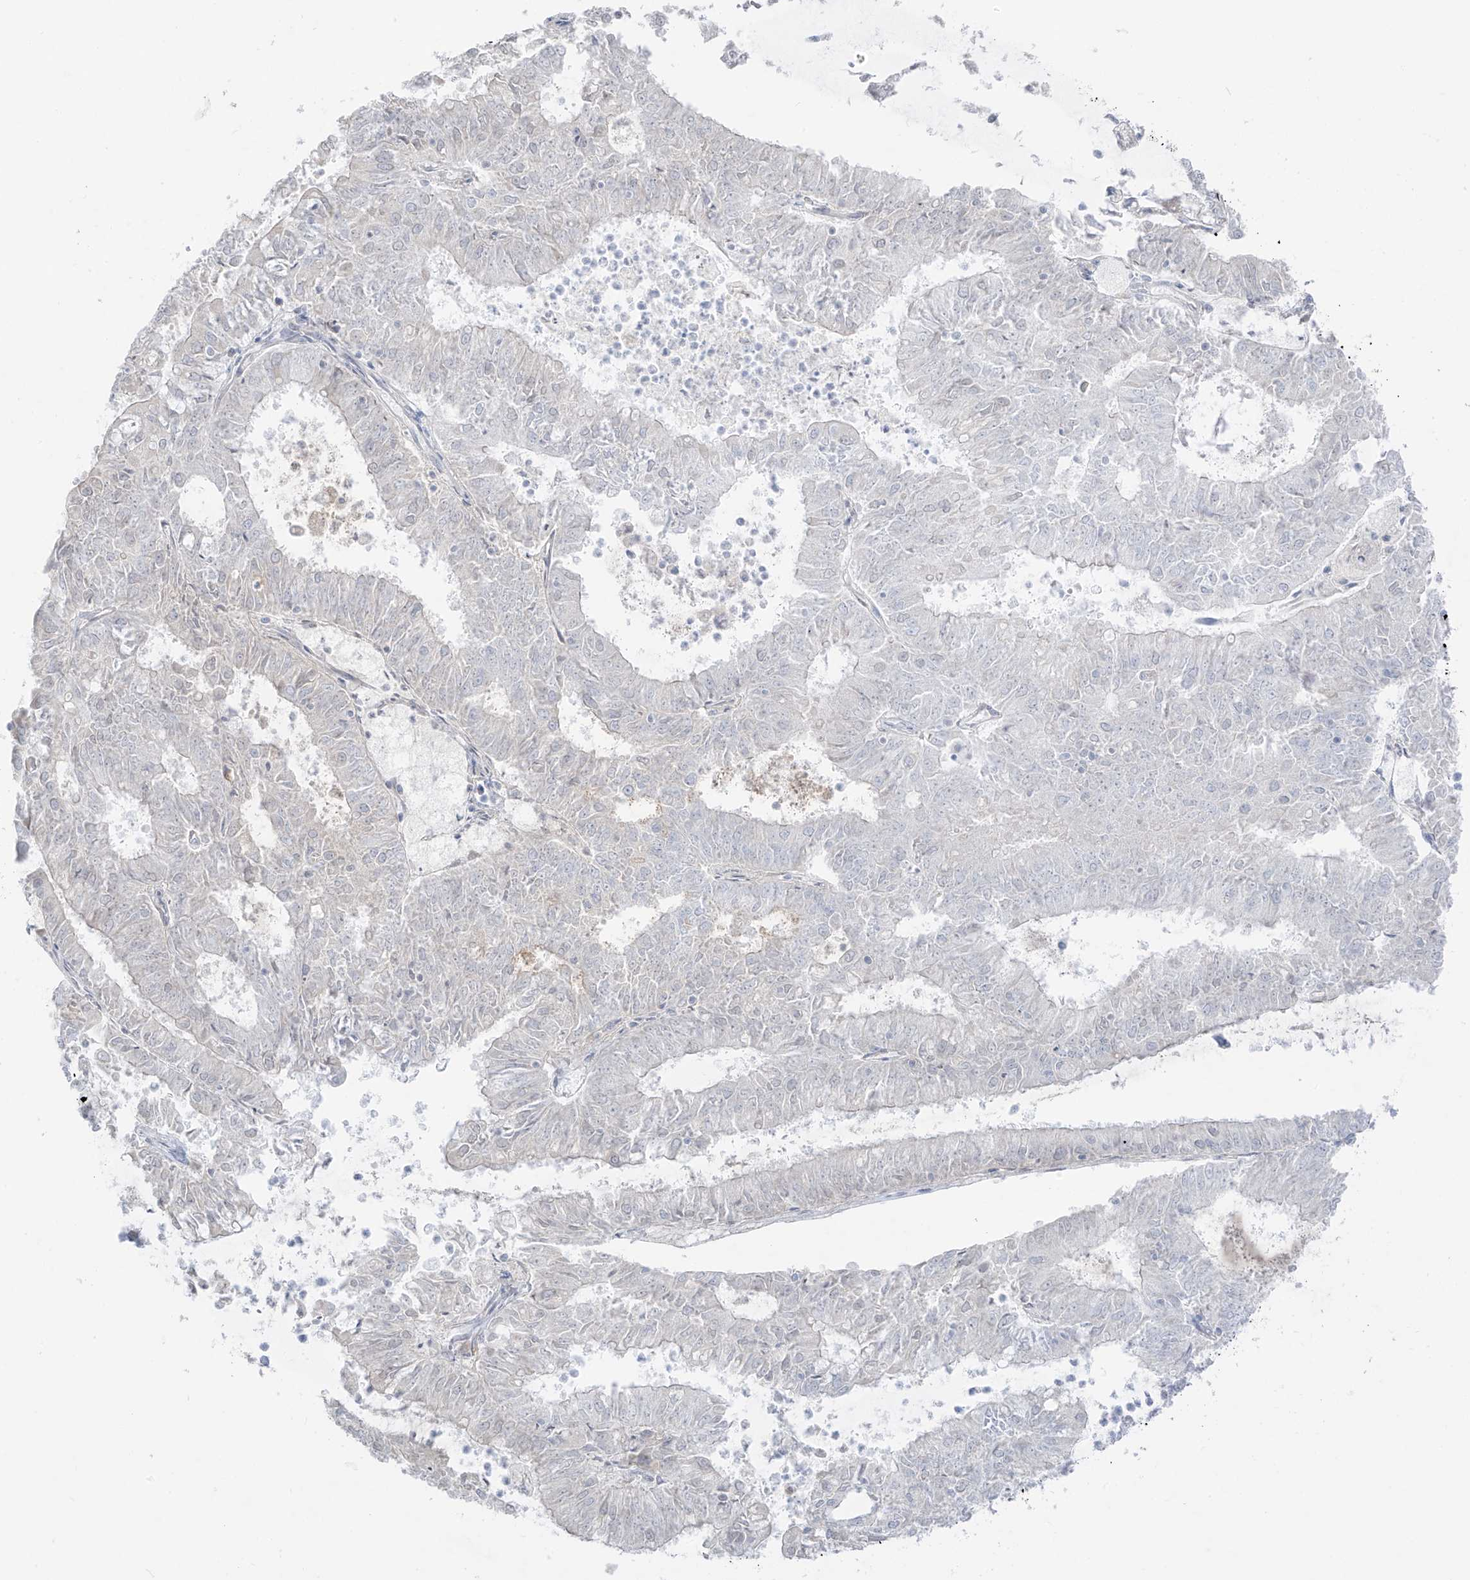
{"staining": {"intensity": "negative", "quantity": "none", "location": "none"}, "tissue": "endometrial cancer", "cell_type": "Tumor cells", "image_type": "cancer", "snomed": [{"axis": "morphology", "description": "Adenocarcinoma, NOS"}, {"axis": "topography", "description": "Endometrium"}], "caption": "Tumor cells are negative for brown protein staining in endometrial cancer (adenocarcinoma). The staining was performed using DAB (3,3'-diaminobenzidine) to visualize the protein expression in brown, while the nuclei were stained in blue with hematoxylin (Magnification: 20x).", "gene": "C11orf87", "patient": {"sex": "female", "age": 57}}